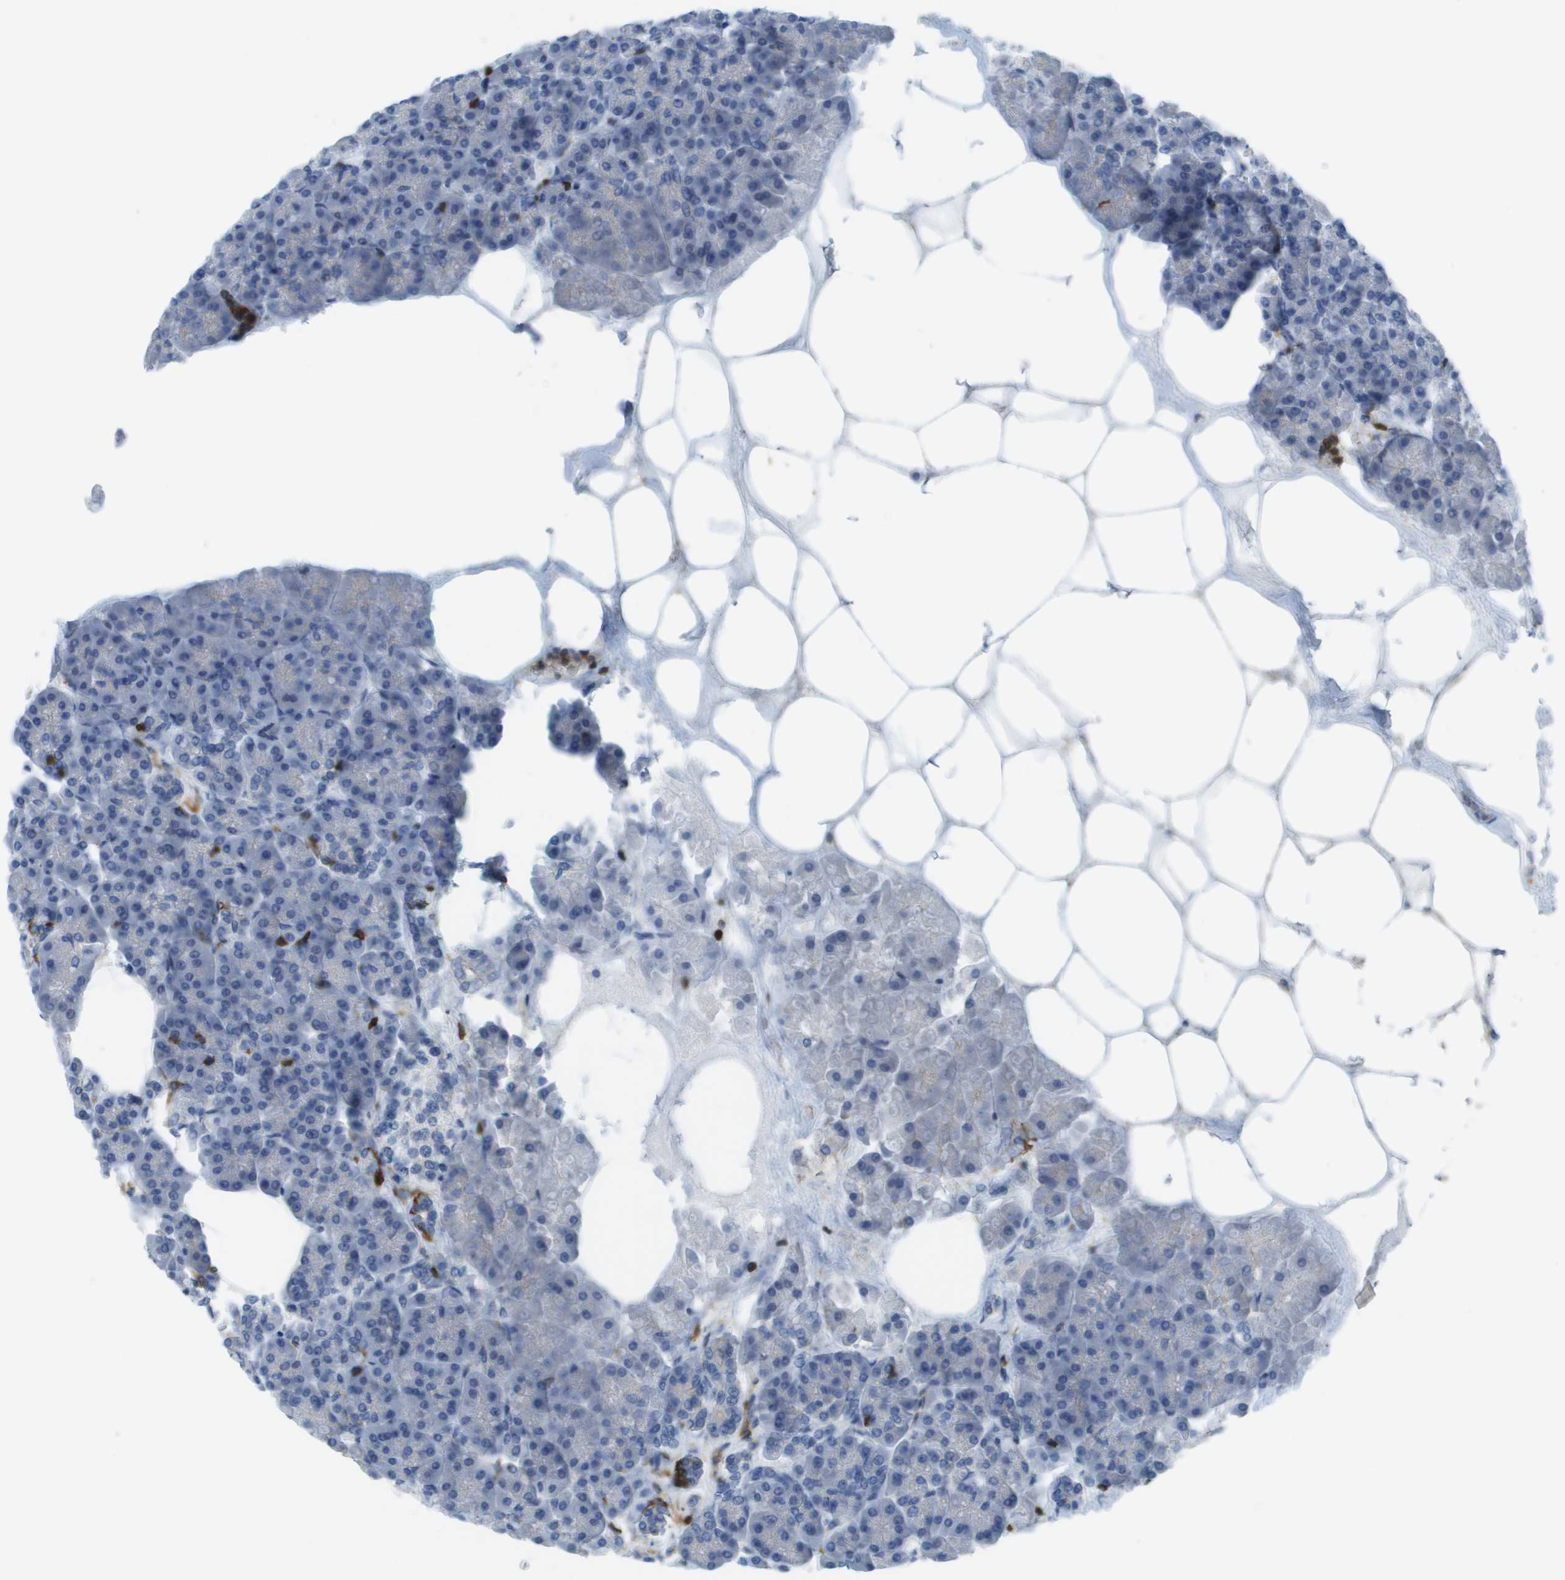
{"staining": {"intensity": "negative", "quantity": "none", "location": "none"}, "tissue": "pancreas", "cell_type": "Exocrine glandular cells", "image_type": "normal", "snomed": [{"axis": "morphology", "description": "Normal tissue, NOS"}, {"axis": "topography", "description": "Pancreas"}], "caption": "This is a micrograph of immunohistochemistry (IHC) staining of benign pancreas, which shows no positivity in exocrine glandular cells. Nuclei are stained in blue.", "gene": "APBB1IP", "patient": {"sex": "female", "age": 70}}